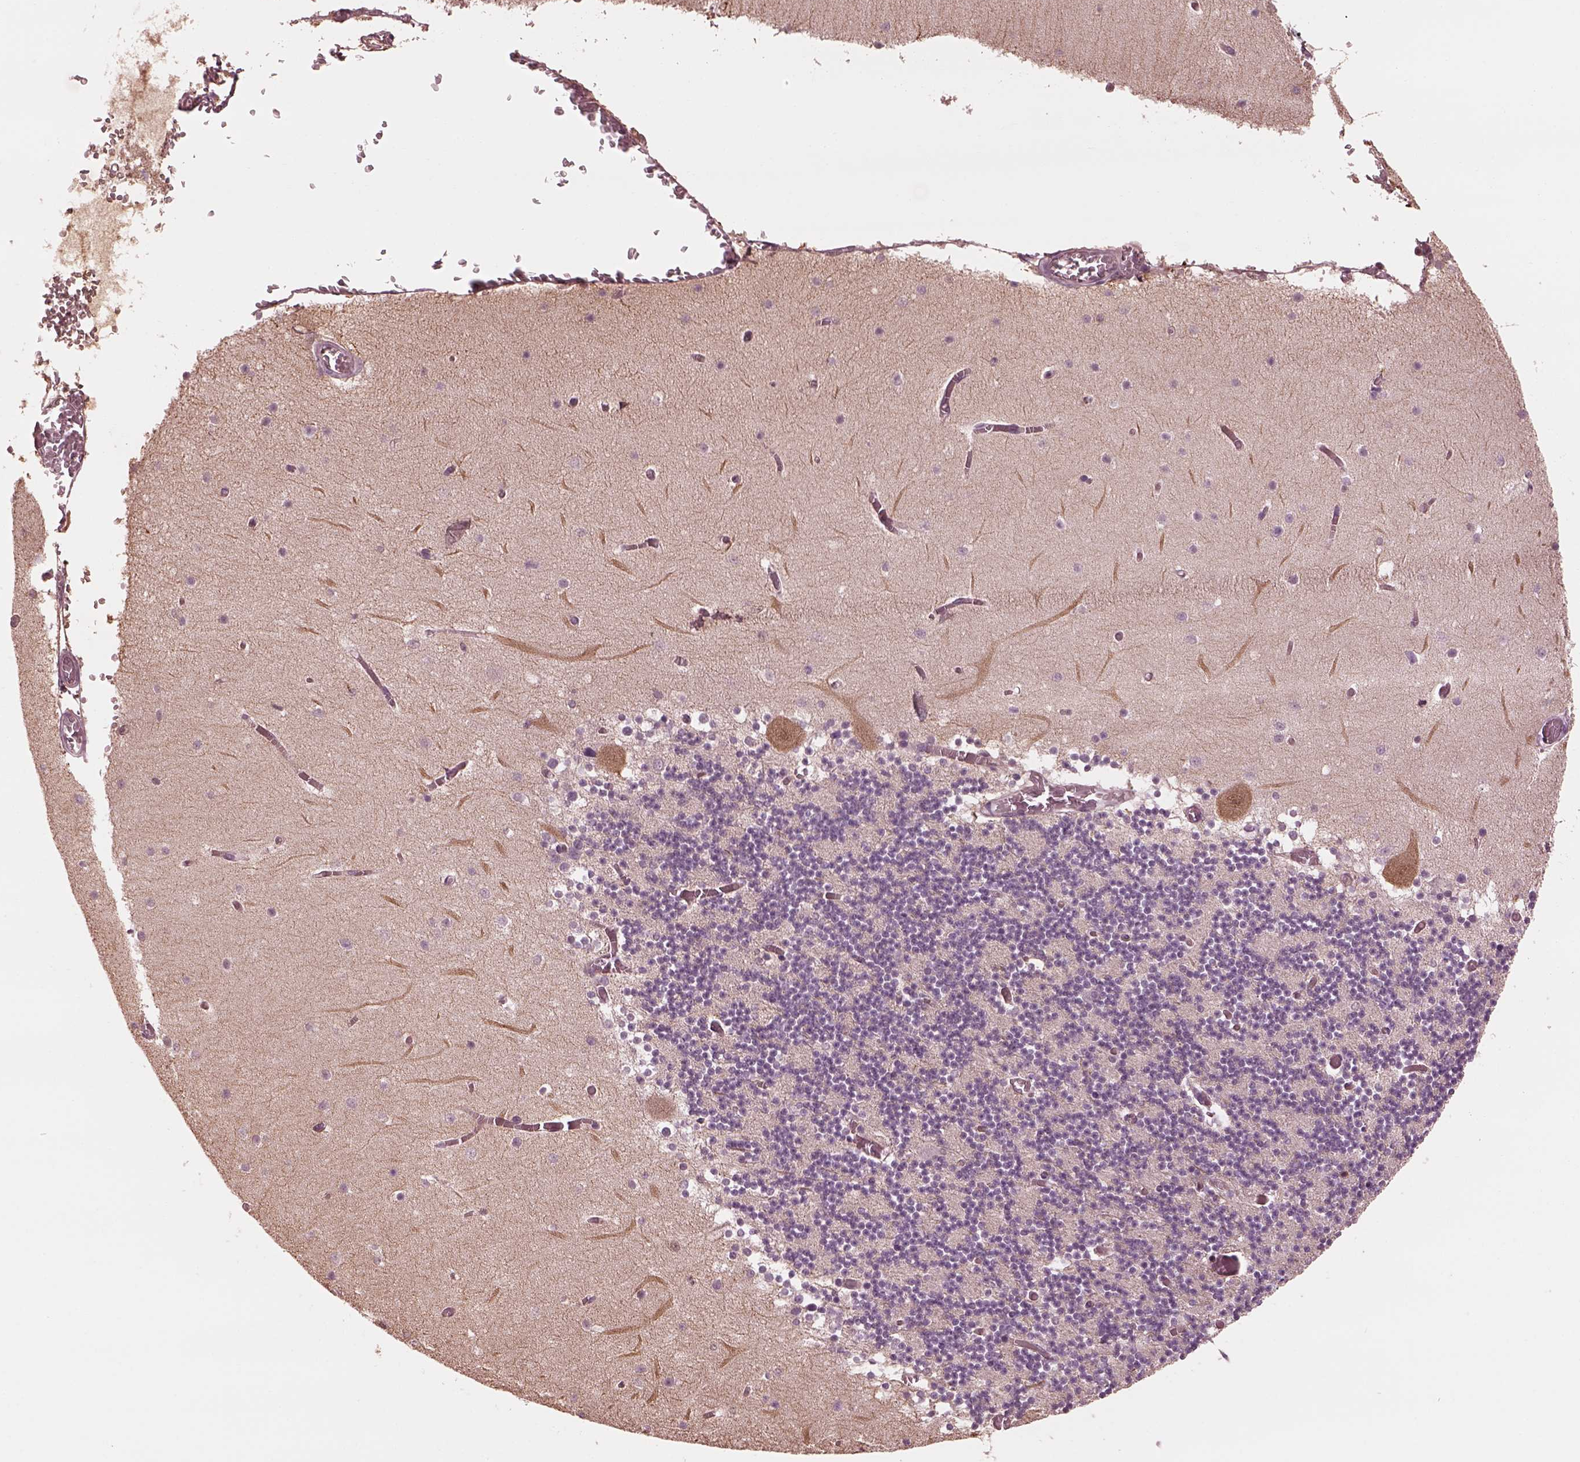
{"staining": {"intensity": "negative", "quantity": "none", "location": "none"}, "tissue": "cerebellum", "cell_type": "Cells in granular layer", "image_type": "normal", "snomed": [{"axis": "morphology", "description": "Normal tissue, NOS"}, {"axis": "topography", "description": "Cerebellum"}], "caption": "High magnification brightfield microscopy of benign cerebellum stained with DAB (brown) and counterstained with hematoxylin (blue): cells in granular layer show no significant expression.", "gene": "STK33", "patient": {"sex": "female", "age": 28}}